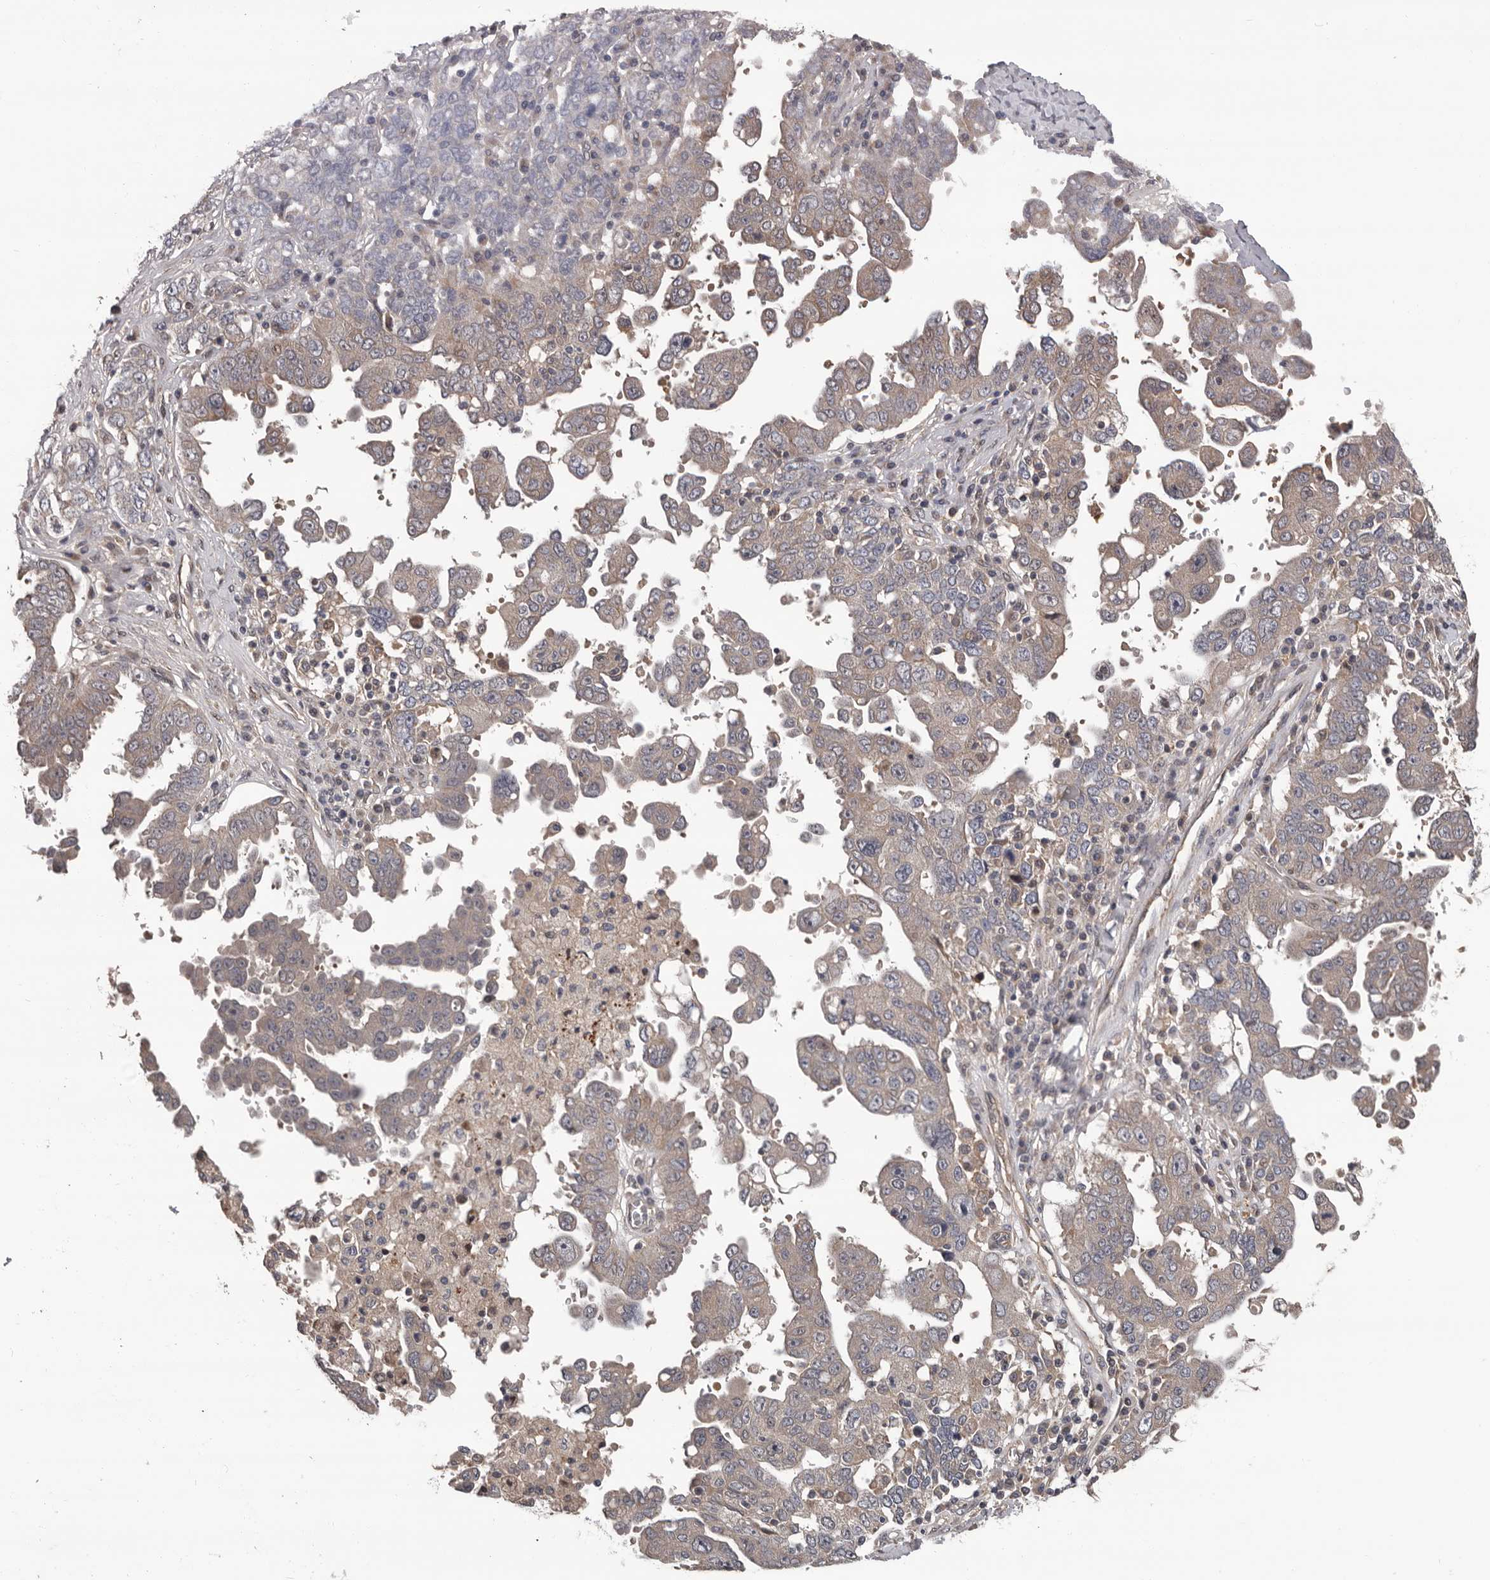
{"staining": {"intensity": "weak", "quantity": "<25%", "location": "cytoplasmic/membranous"}, "tissue": "ovarian cancer", "cell_type": "Tumor cells", "image_type": "cancer", "snomed": [{"axis": "morphology", "description": "Carcinoma, endometroid"}, {"axis": "topography", "description": "Ovary"}], "caption": "This is an immunohistochemistry photomicrograph of human ovarian cancer (endometroid carcinoma). There is no expression in tumor cells.", "gene": "PRKD1", "patient": {"sex": "female", "age": 62}}